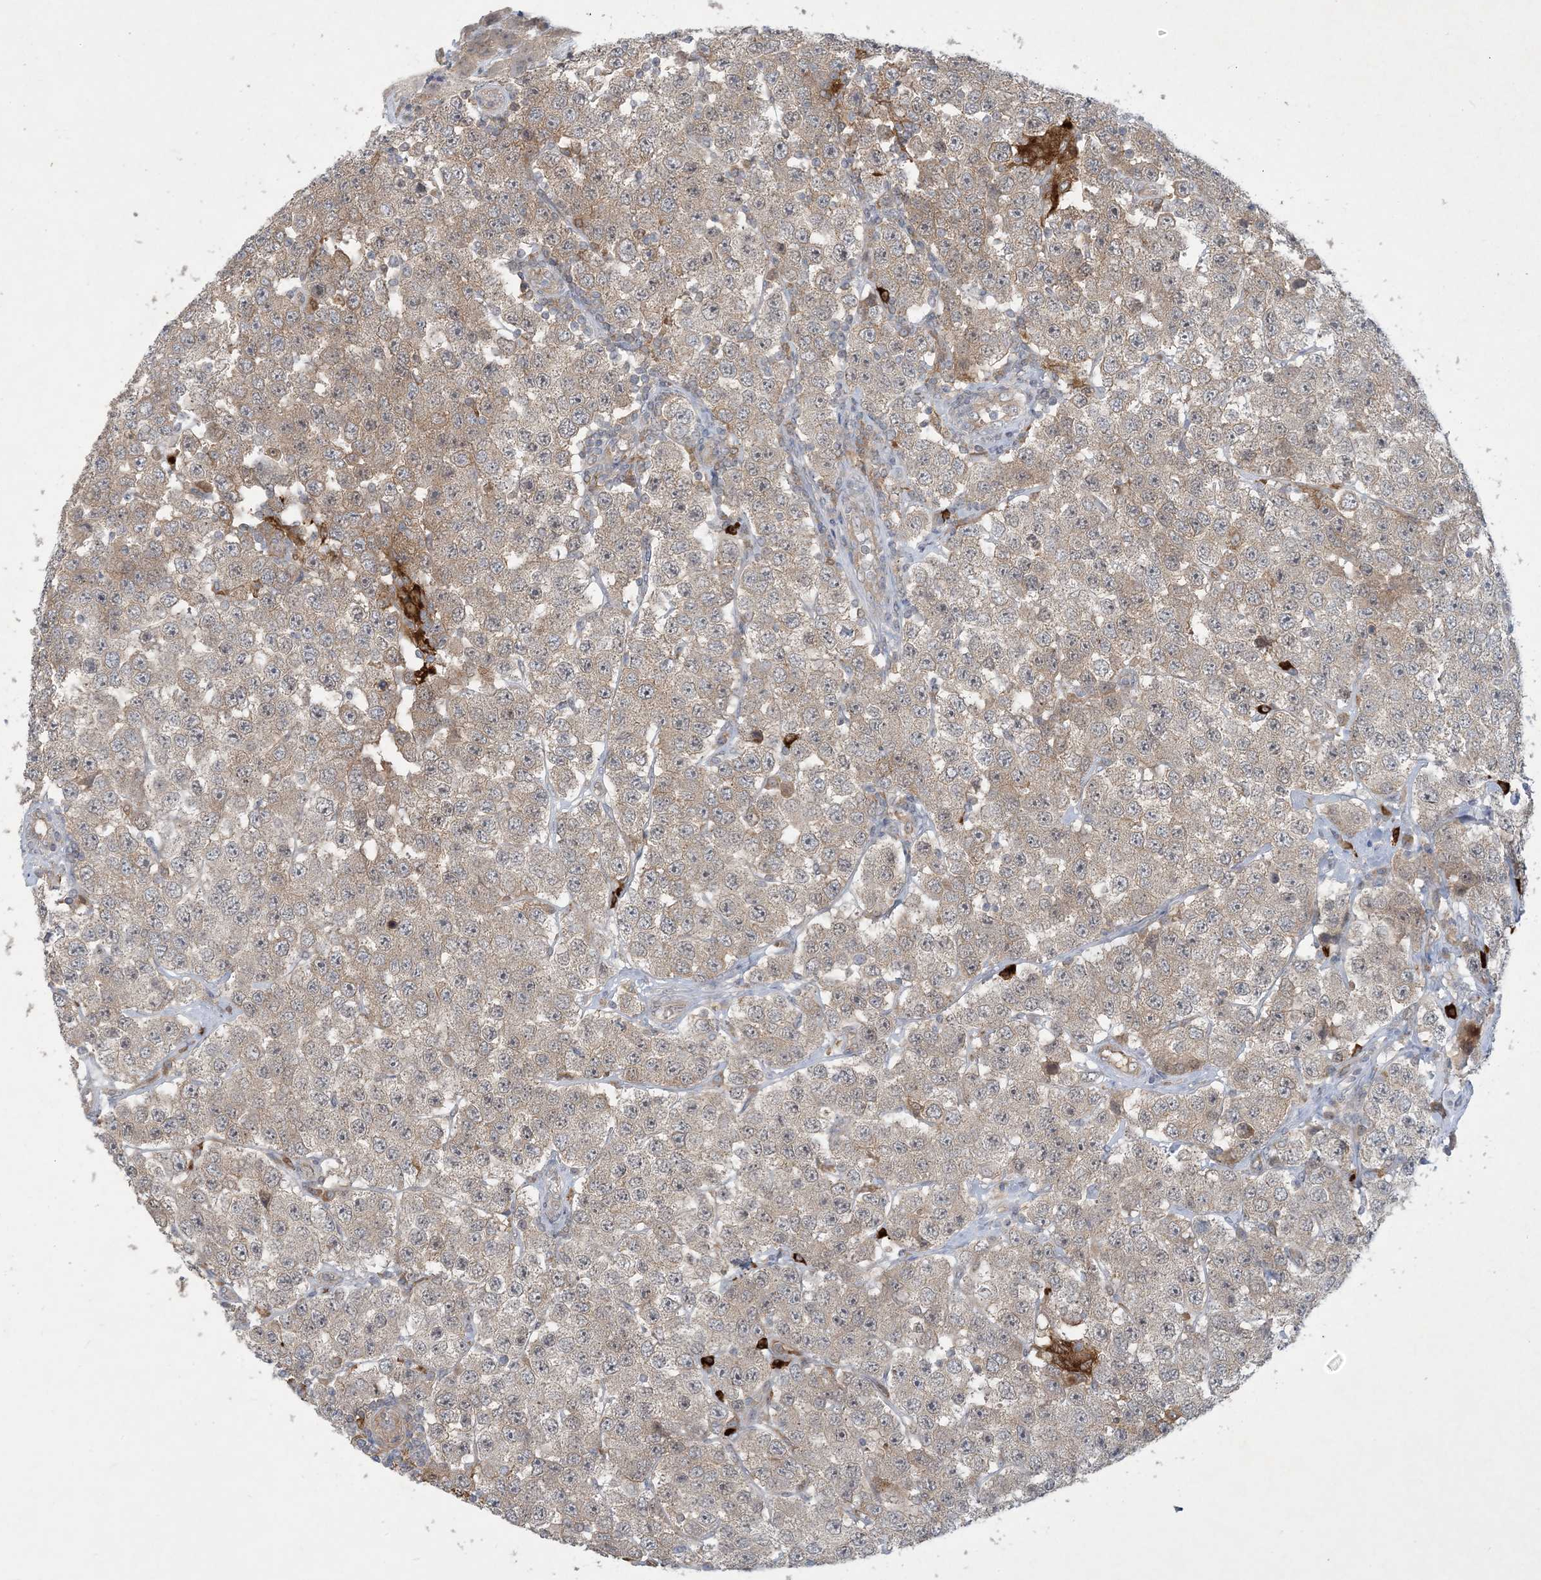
{"staining": {"intensity": "weak", "quantity": "25%-75%", "location": "cytoplasmic/membranous"}, "tissue": "testis cancer", "cell_type": "Tumor cells", "image_type": "cancer", "snomed": [{"axis": "morphology", "description": "Seminoma, NOS"}, {"axis": "topography", "description": "Testis"}], "caption": "Human testis seminoma stained with a brown dye exhibits weak cytoplasmic/membranous positive expression in approximately 25%-75% of tumor cells.", "gene": "CDS1", "patient": {"sex": "male", "age": 28}}